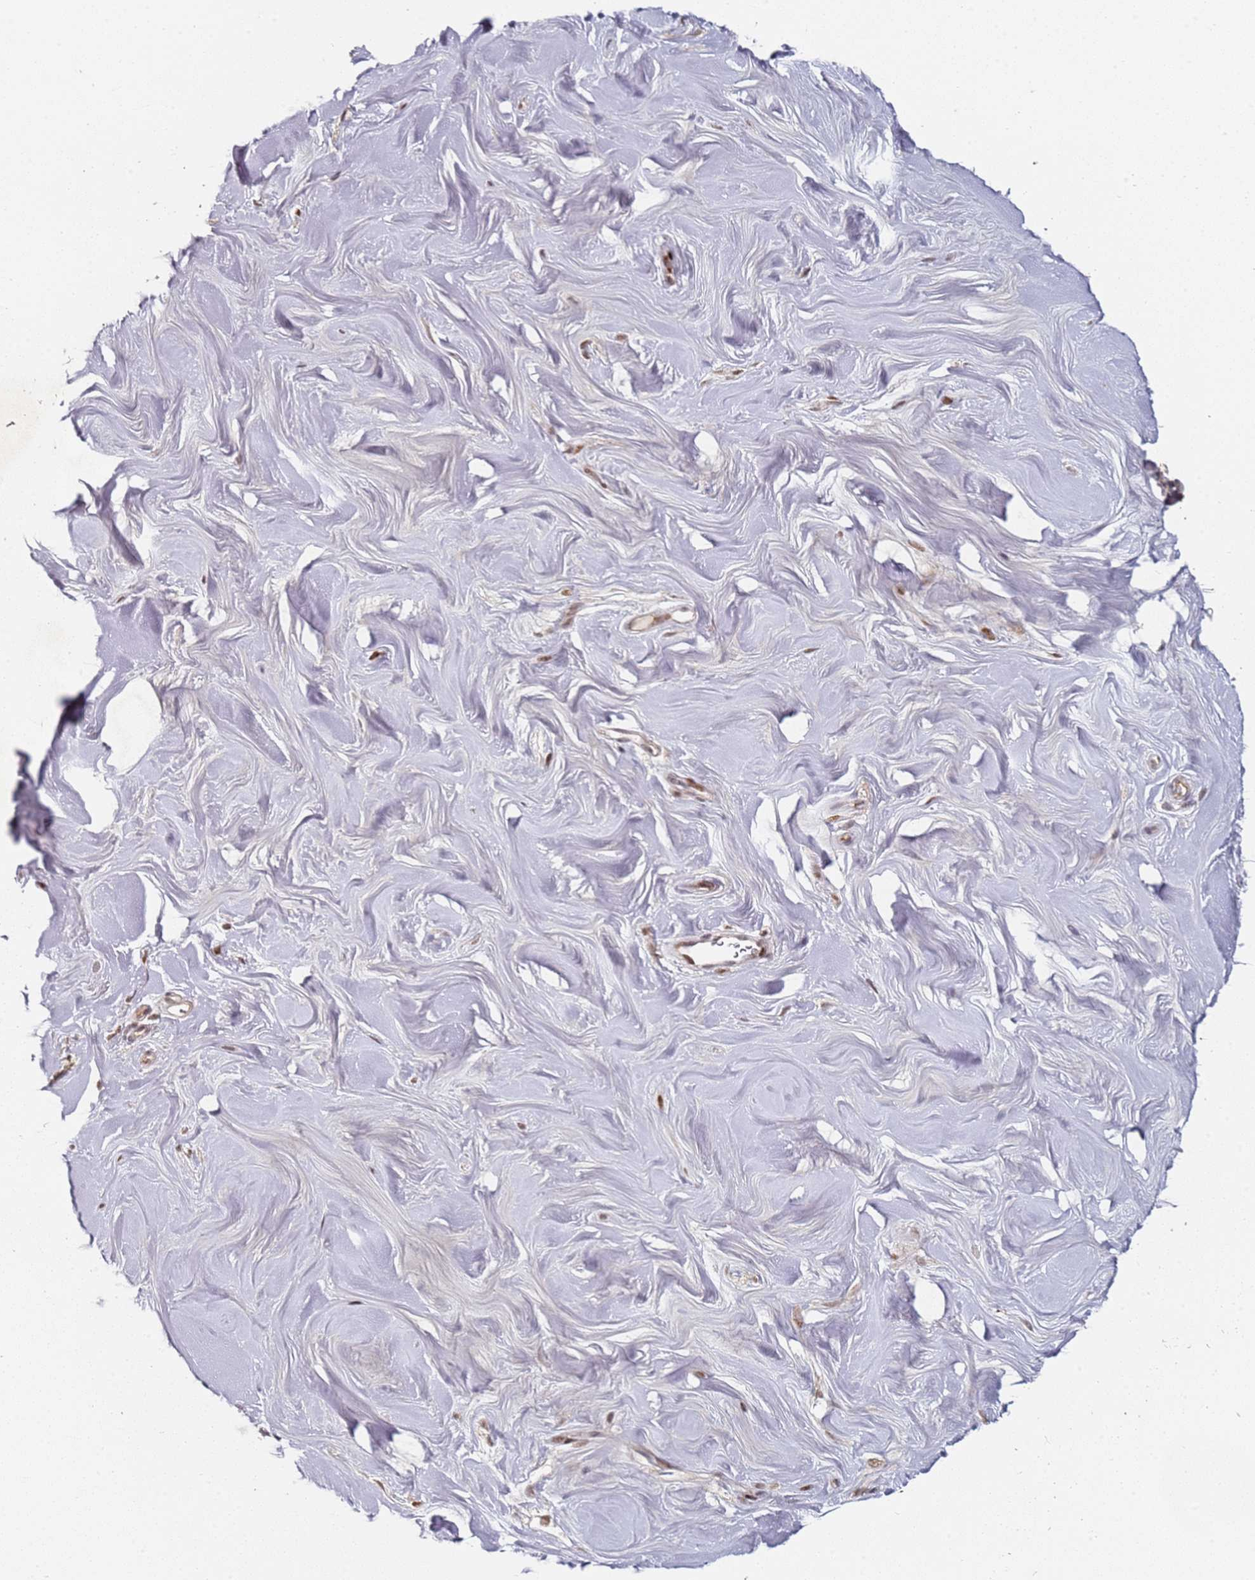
{"staining": {"intensity": "negative", "quantity": "none", "location": "none"}, "tissue": "adipose tissue", "cell_type": "Adipocytes", "image_type": "normal", "snomed": [{"axis": "morphology", "description": "Normal tissue, NOS"}, {"axis": "topography", "description": "Breast"}], "caption": "IHC photomicrograph of normal adipose tissue: human adipose tissue stained with DAB shows no significant protein staining in adipocytes.", "gene": "ATF6B", "patient": {"sex": "female", "age": 26}}